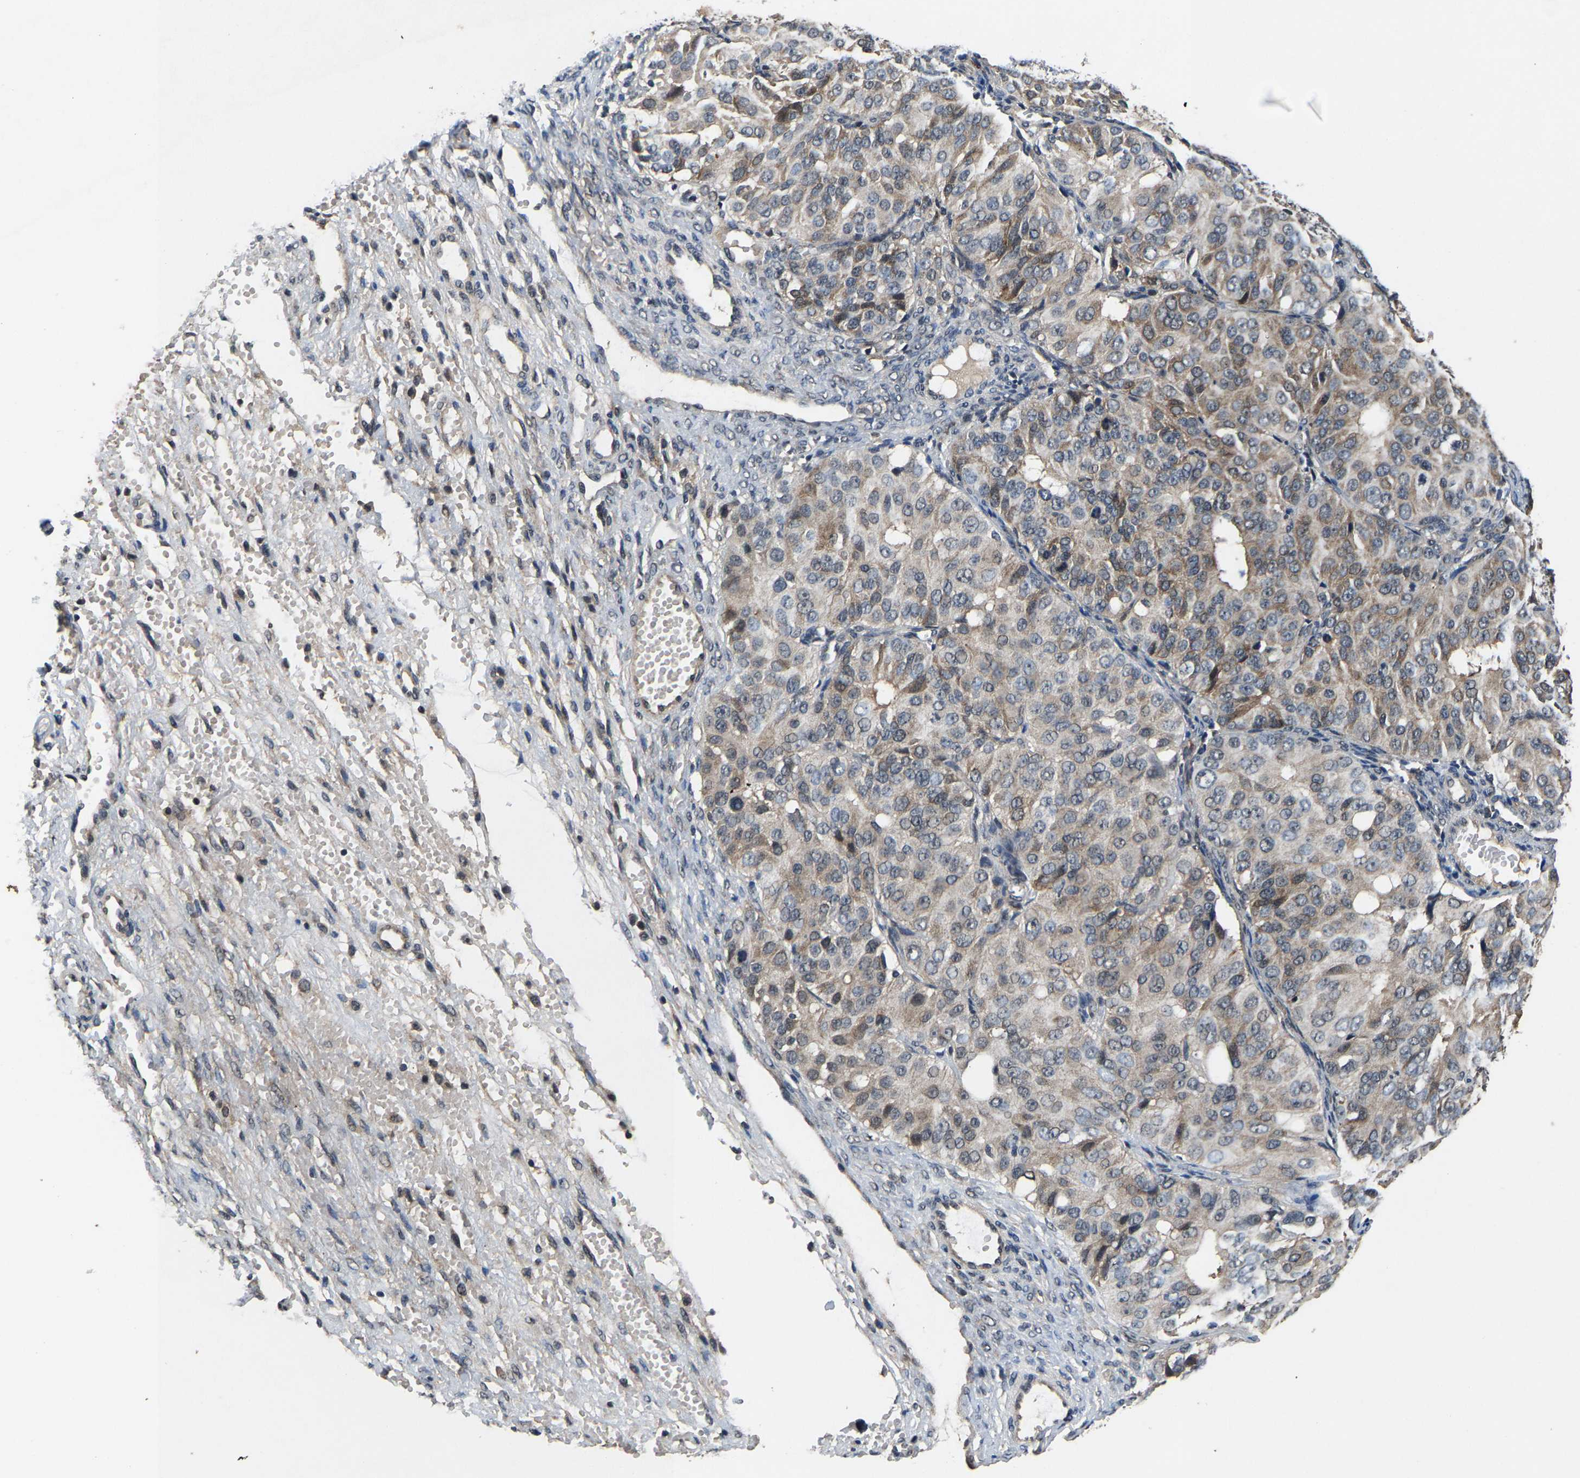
{"staining": {"intensity": "weak", "quantity": "25%-75%", "location": "cytoplasmic/membranous"}, "tissue": "ovarian cancer", "cell_type": "Tumor cells", "image_type": "cancer", "snomed": [{"axis": "morphology", "description": "Carcinoma, endometroid"}, {"axis": "topography", "description": "Ovary"}], "caption": "Protein analysis of ovarian cancer (endometroid carcinoma) tissue shows weak cytoplasmic/membranous staining in about 25%-75% of tumor cells.", "gene": "HUWE1", "patient": {"sex": "female", "age": 51}}